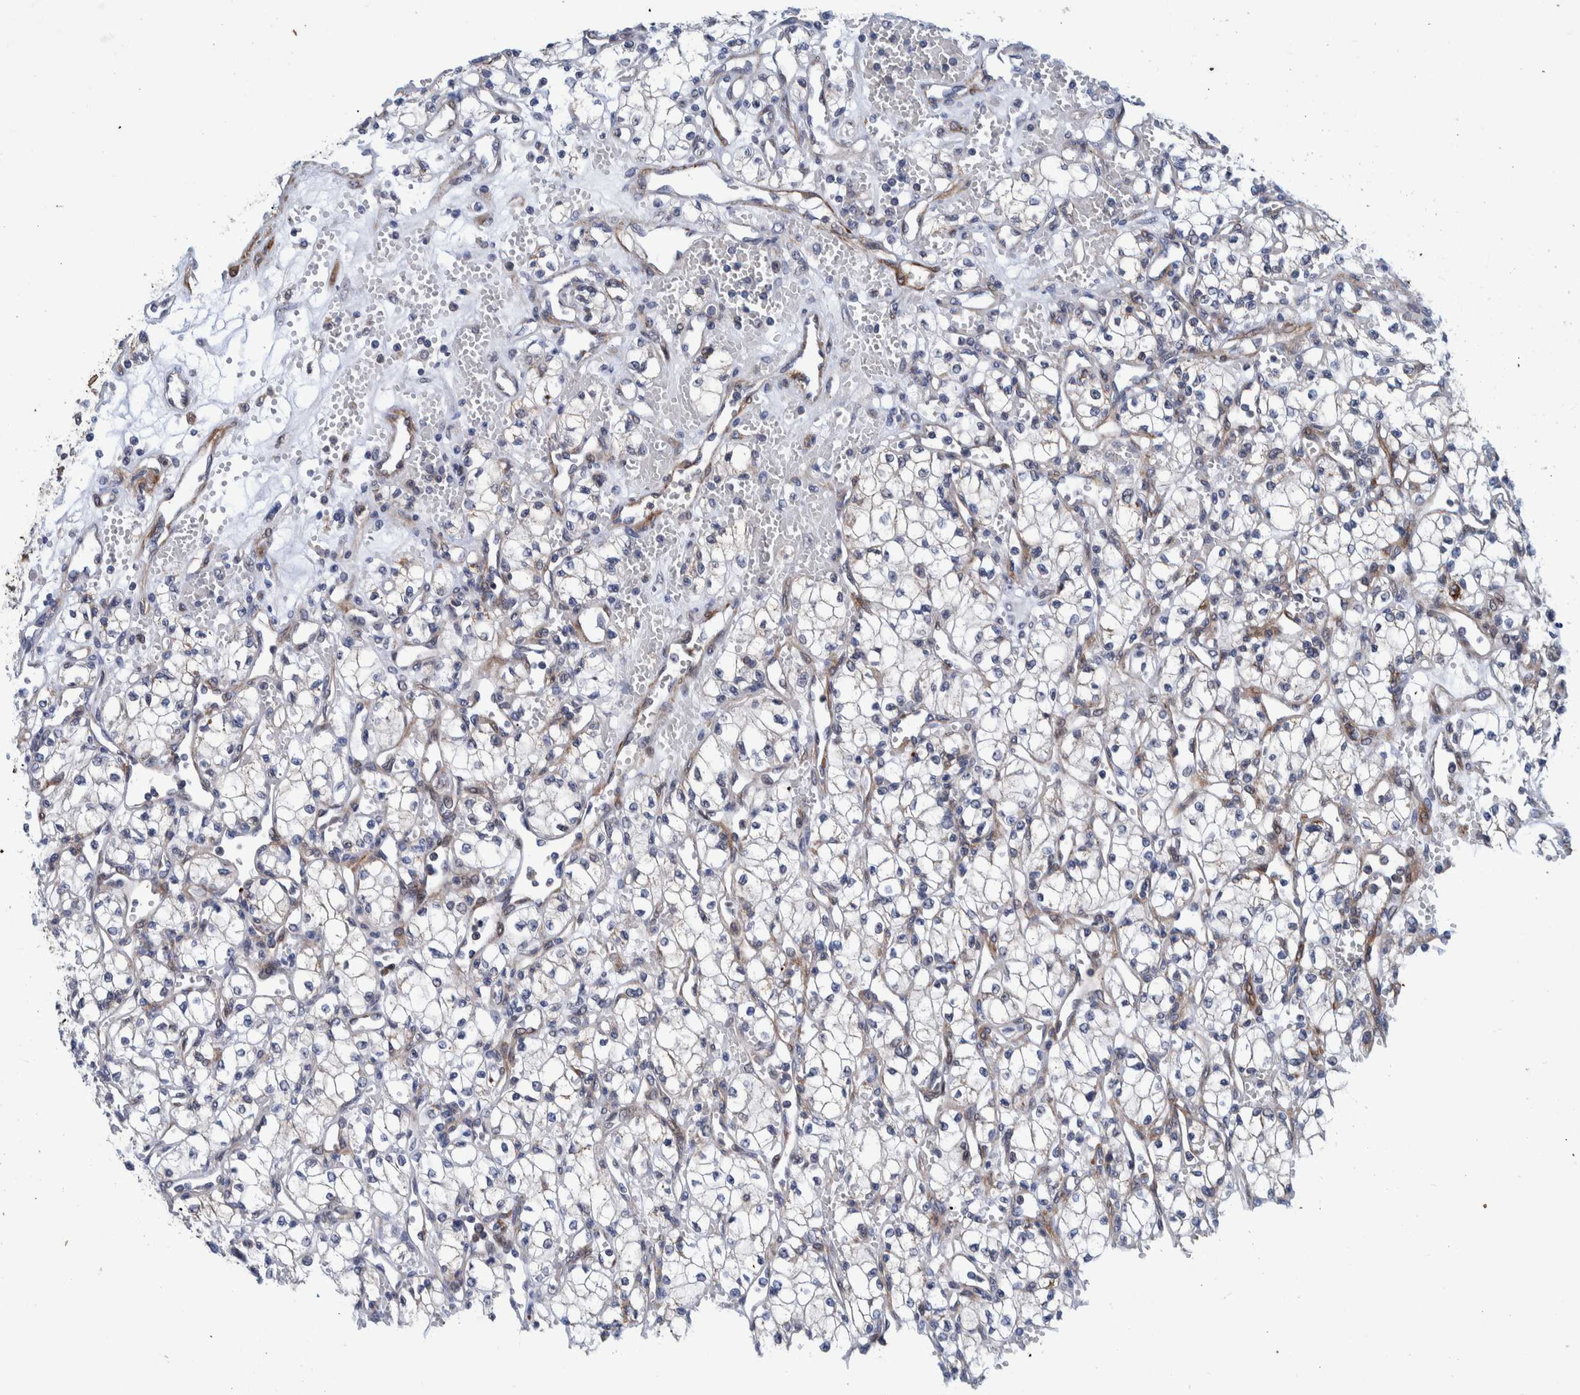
{"staining": {"intensity": "negative", "quantity": "none", "location": "none"}, "tissue": "renal cancer", "cell_type": "Tumor cells", "image_type": "cancer", "snomed": [{"axis": "morphology", "description": "Adenocarcinoma, NOS"}, {"axis": "topography", "description": "Kidney"}], "caption": "The IHC photomicrograph has no significant staining in tumor cells of renal cancer (adenocarcinoma) tissue.", "gene": "MKS1", "patient": {"sex": "male", "age": 59}}